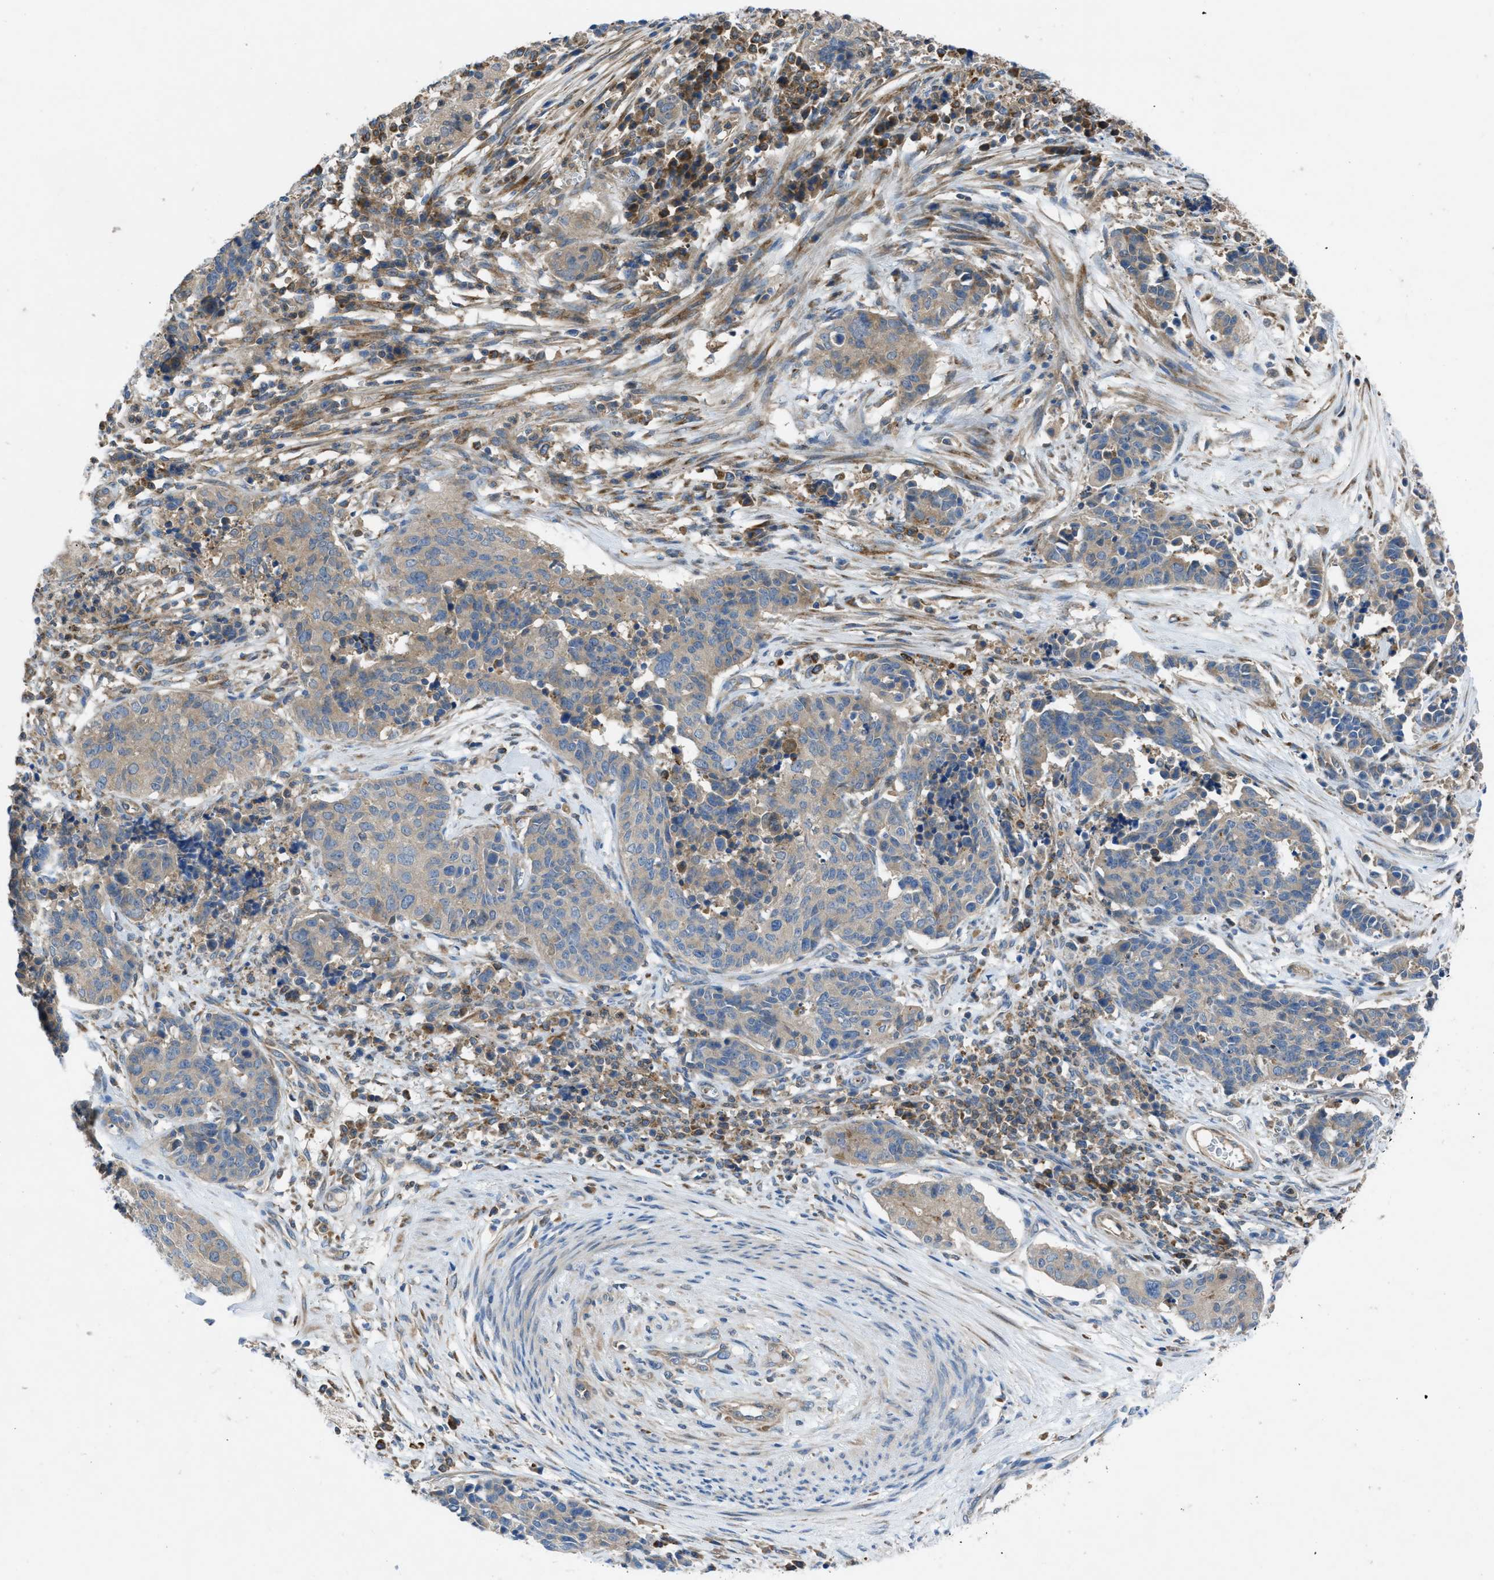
{"staining": {"intensity": "weak", "quantity": ">75%", "location": "cytoplasmic/membranous"}, "tissue": "cervical cancer", "cell_type": "Tumor cells", "image_type": "cancer", "snomed": [{"axis": "morphology", "description": "Squamous cell carcinoma, NOS"}, {"axis": "topography", "description": "Cervix"}], "caption": "Approximately >75% of tumor cells in human squamous cell carcinoma (cervical) reveal weak cytoplasmic/membranous protein positivity as visualized by brown immunohistochemical staining.", "gene": "MAP3K20", "patient": {"sex": "female", "age": 35}}